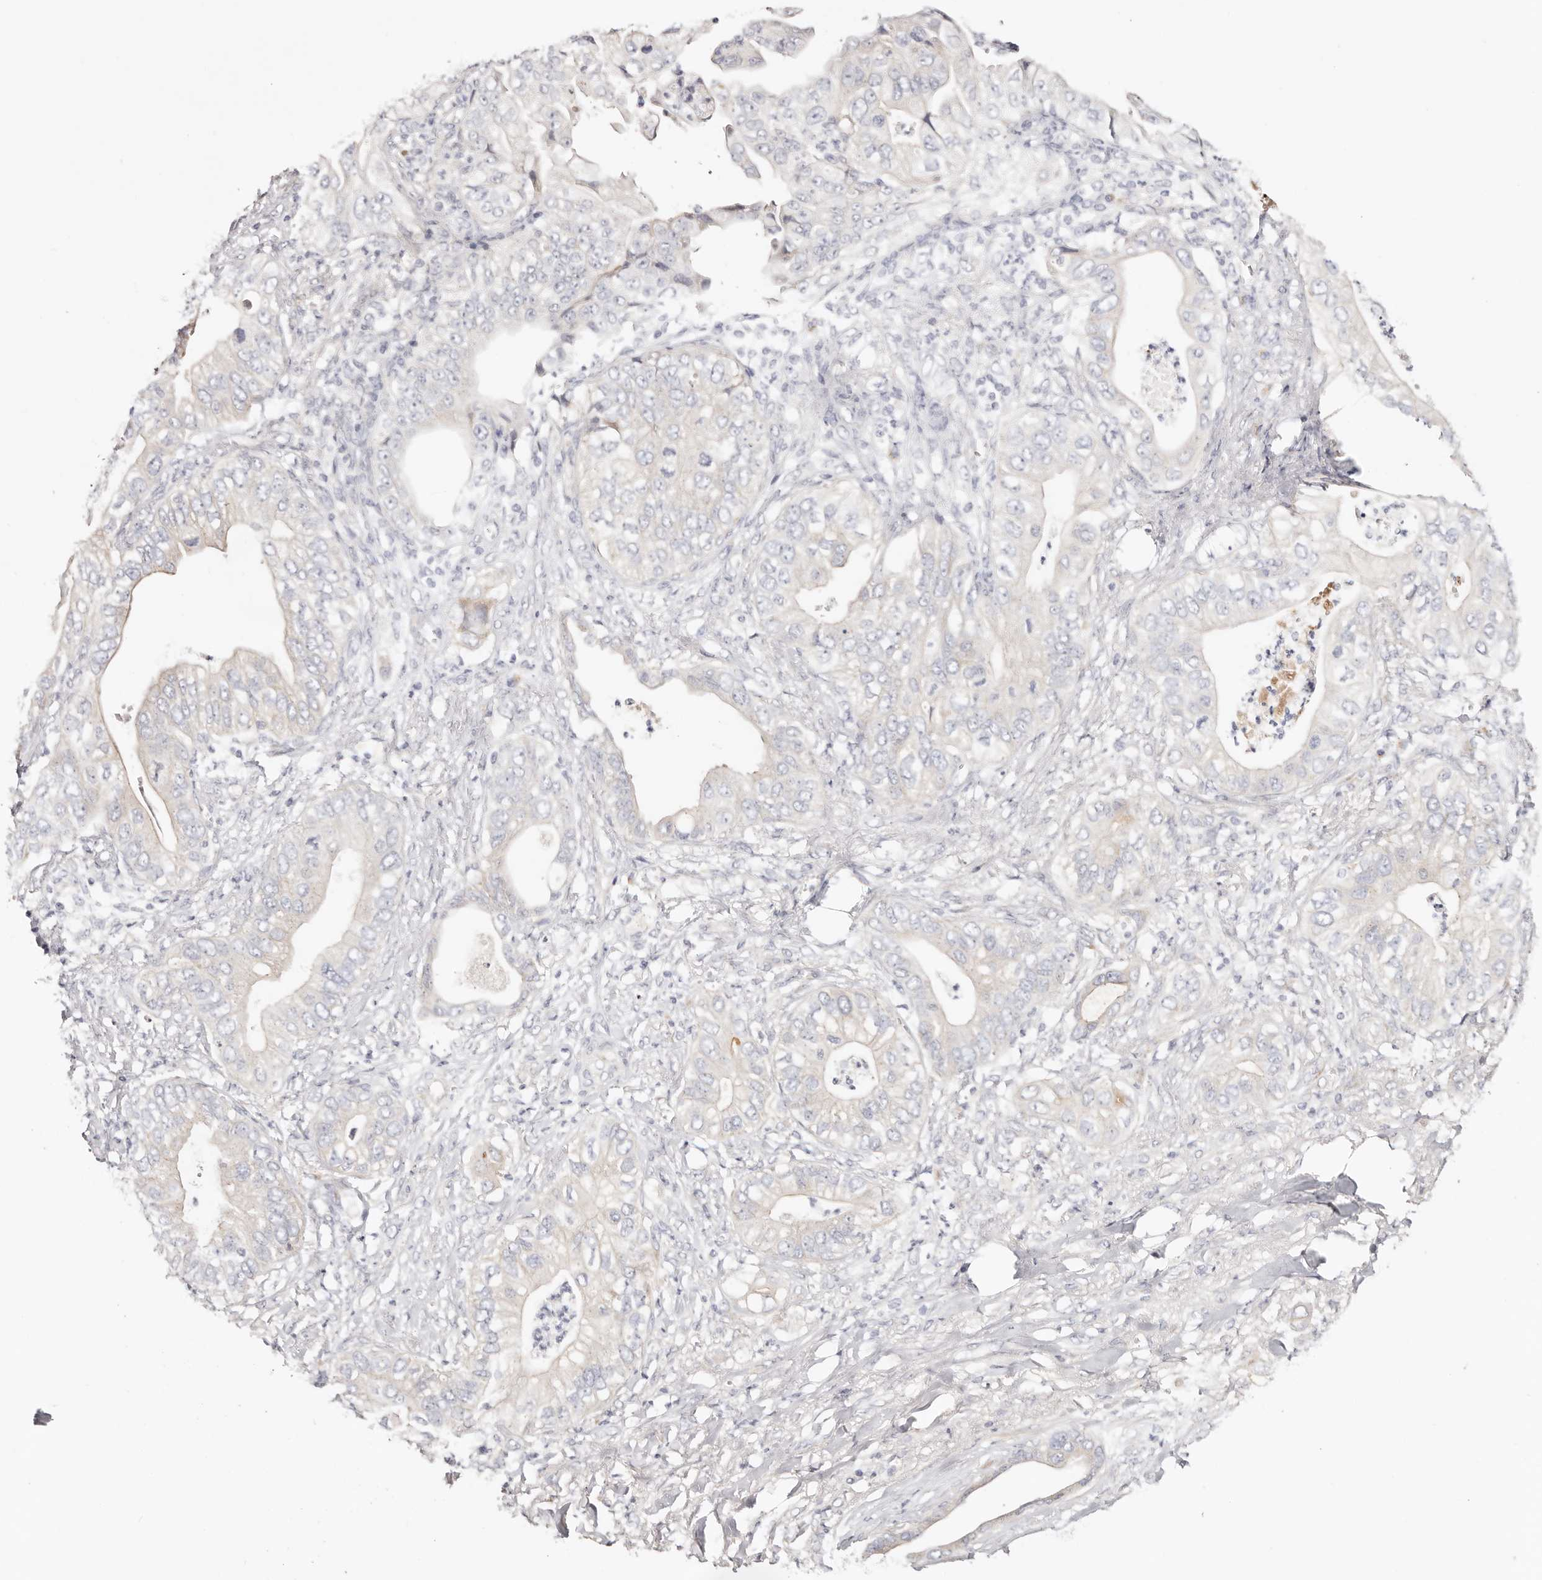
{"staining": {"intensity": "negative", "quantity": "none", "location": "none"}, "tissue": "pancreatic cancer", "cell_type": "Tumor cells", "image_type": "cancer", "snomed": [{"axis": "morphology", "description": "Adenocarcinoma, NOS"}, {"axis": "topography", "description": "Pancreas"}], "caption": "IHC image of neoplastic tissue: pancreatic adenocarcinoma stained with DAB displays no significant protein expression in tumor cells.", "gene": "DNASE1", "patient": {"sex": "female", "age": 78}}